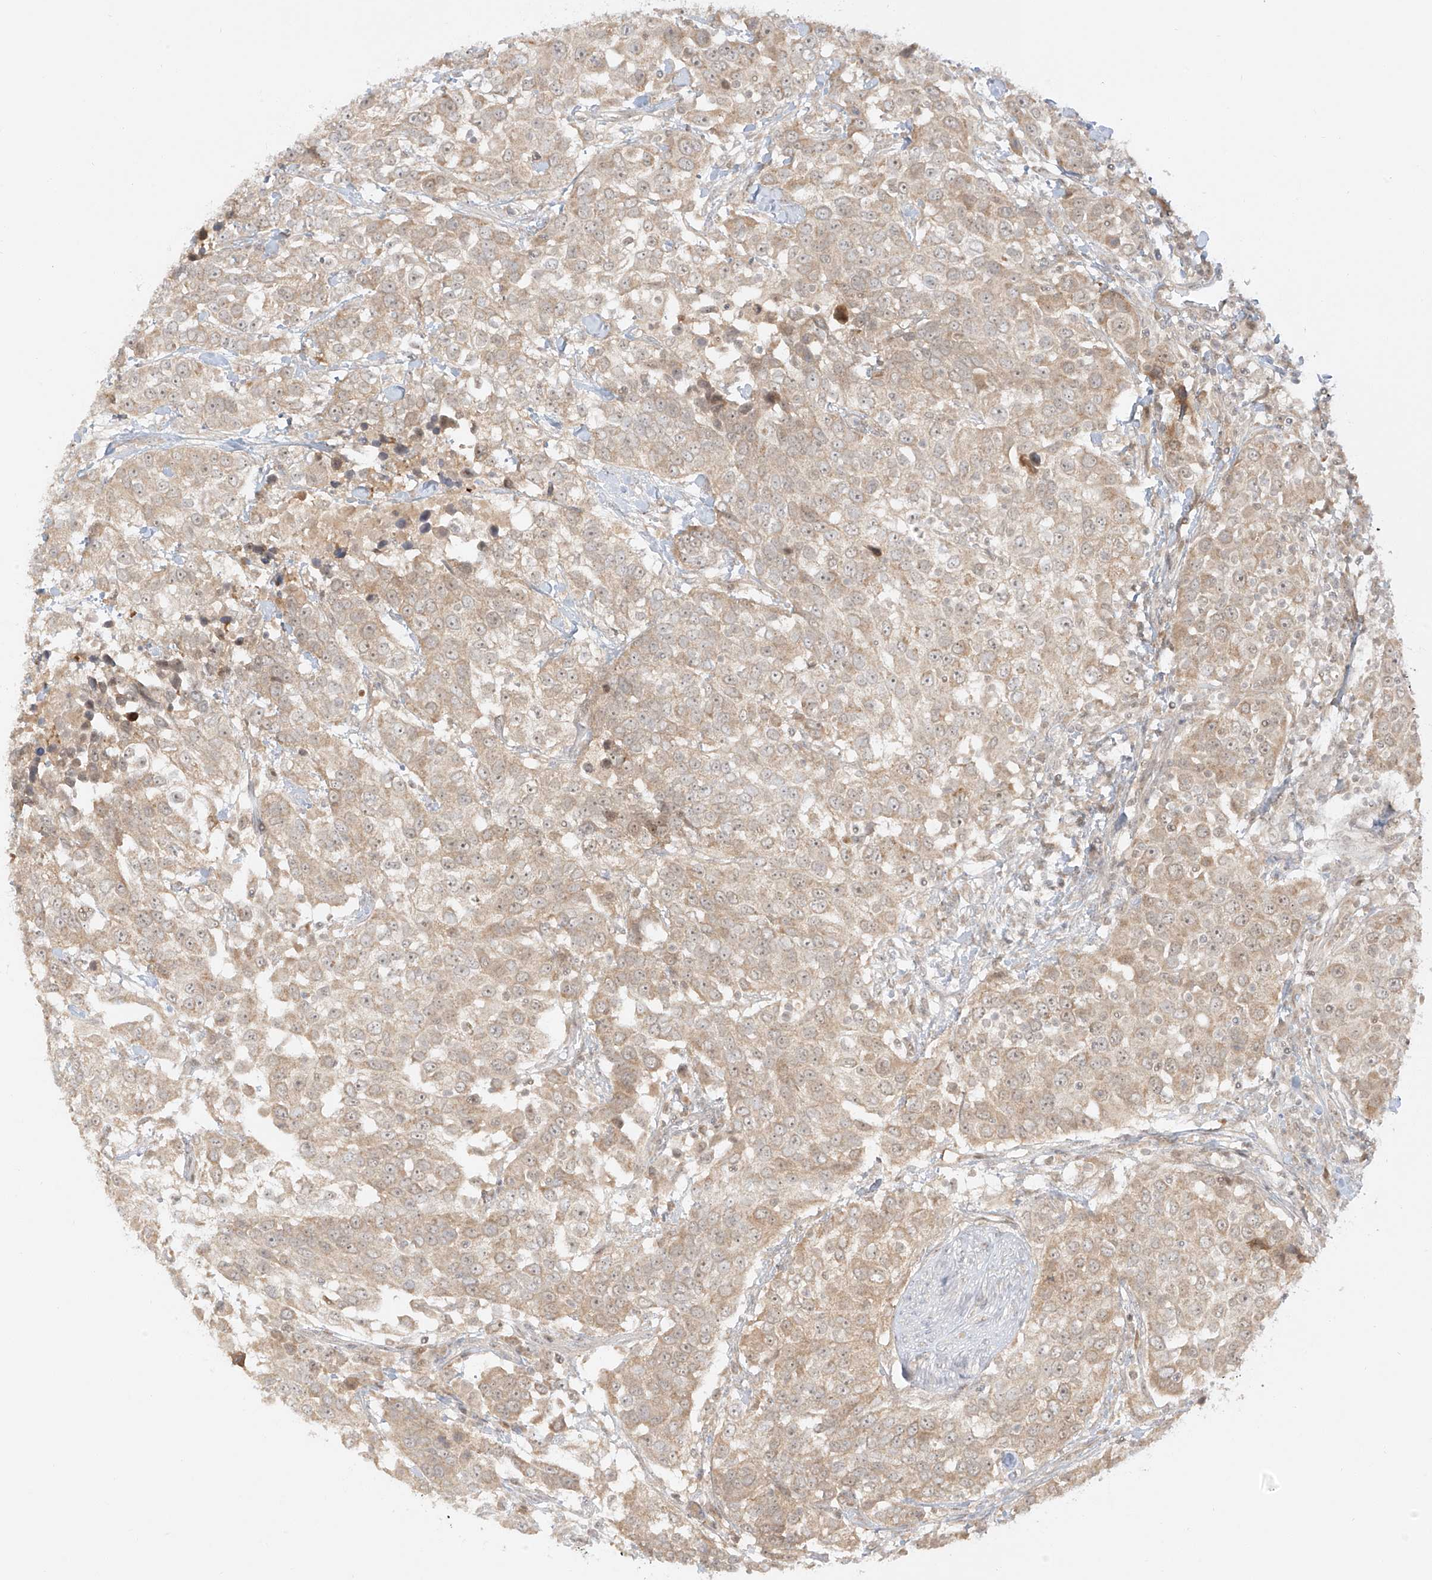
{"staining": {"intensity": "weak", "quantity": ">75%", "location": "cytoplasmic/membranous"}, "tissue": "urothelial cancer", "cell_type": "Tumor cells", "image_type": "cancer", "snomed": [{"axis": "morphology", "description": "Urothelial carcinoma, High grade"}, {"axis": "topography", "description": "Urinary bladder"}], "caption": "A photomicrograph of urothelial cancer stained for a protein shows weak cytoplasmic/membranous brown staining in tumor cells.", "gene": "MIPEP", "patient": {"sex": "female", "age": 80}}